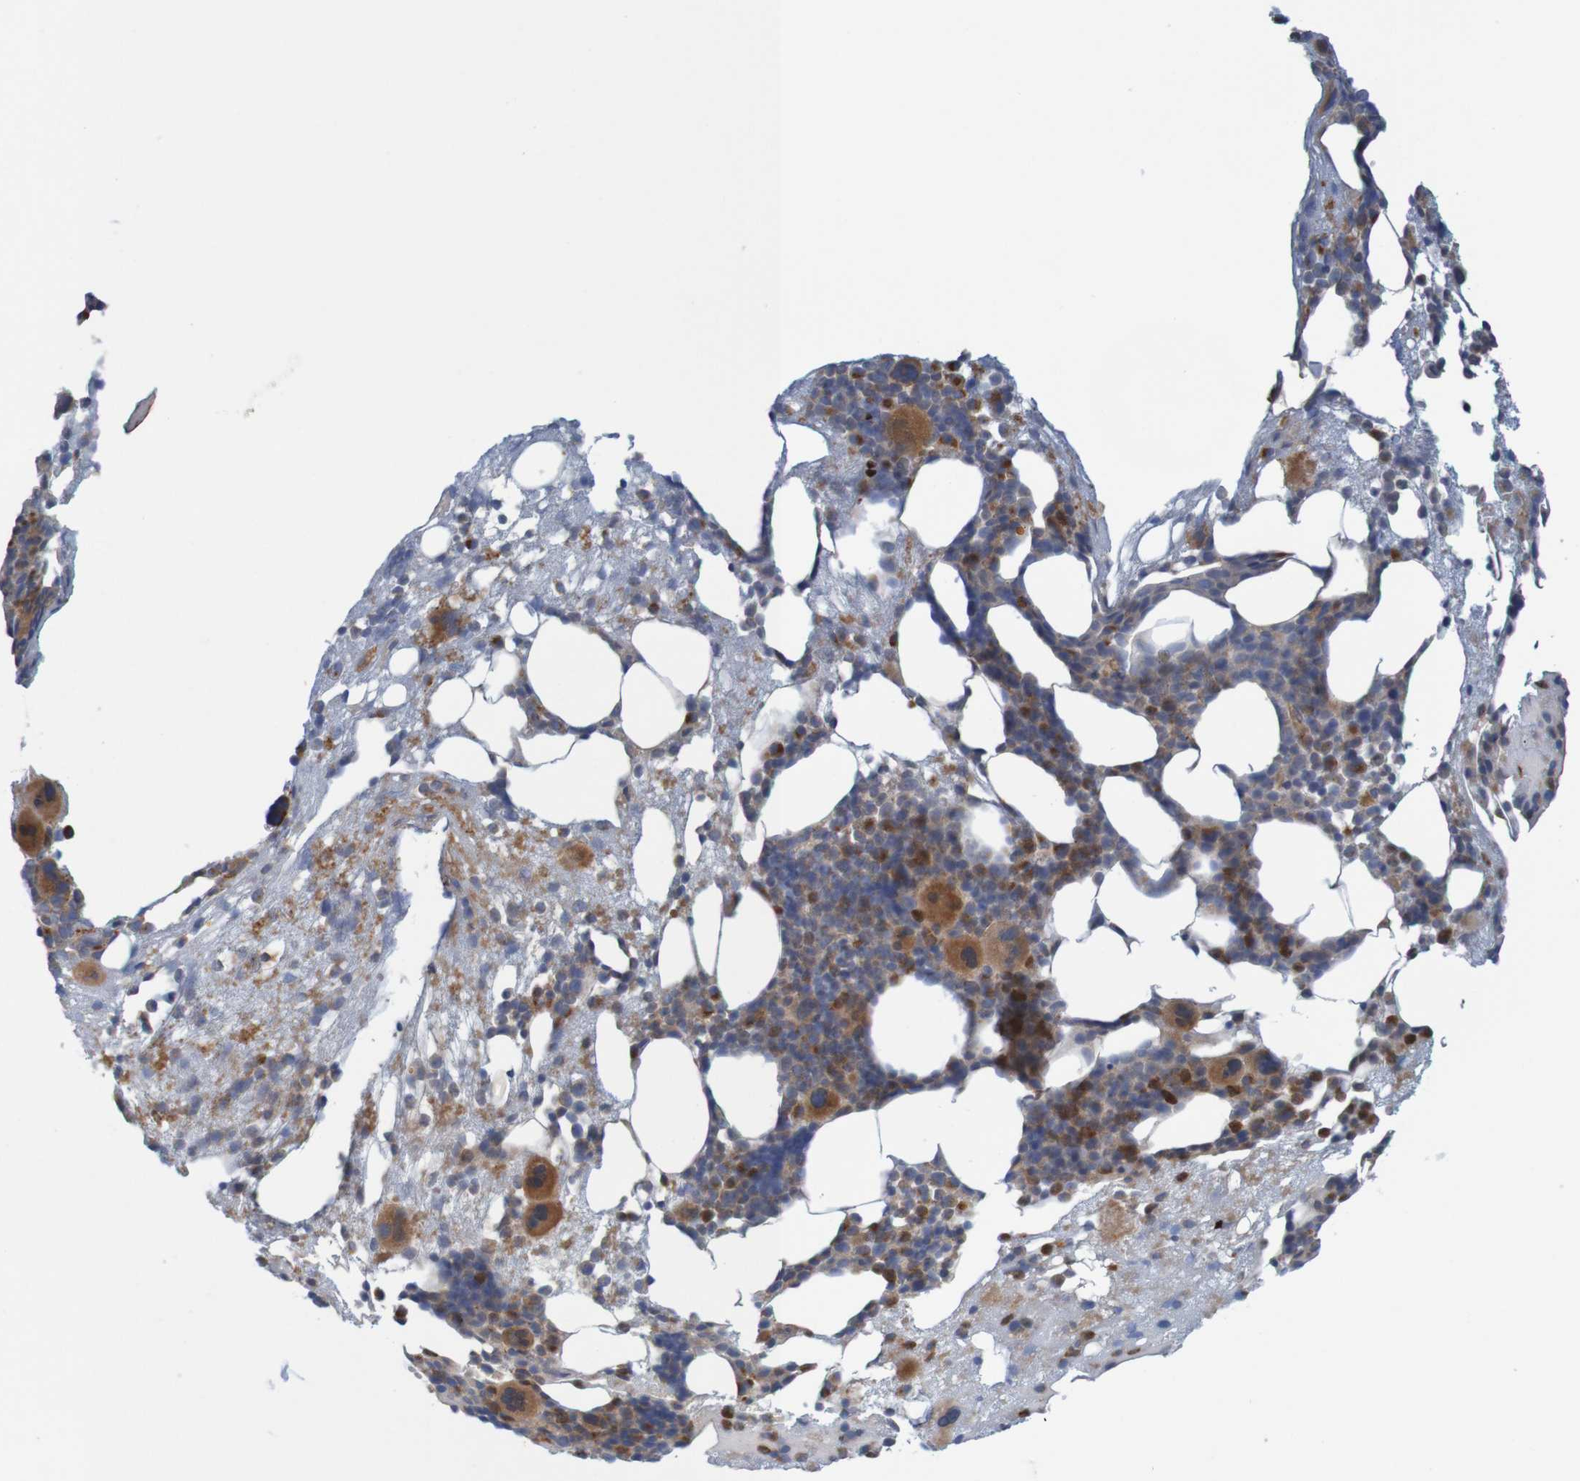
{"staining": {"intensity": "moderate", "quantity": "25%-75%", "location": "cytoplasmic/membranous"}, "tissue": "bone marrow", "cell_type": "Hematopoietic cells", "image_type": "normal", "snomed": [{"axis": "morphology", "description": "Normal tissue, NOS"}, {"axis": "morphology", "description": "Inflammation, NOS"}, {"axis": "topography", "description": "Bone marrow"}], "caption": "Moderate cytoplasmic/membranous protein staining is appreciated in approximately 25%-75% of hematopoietic cells in bone marrow.", "gene": "KRT23", "patient": {"sex": "male", "age": 43}}